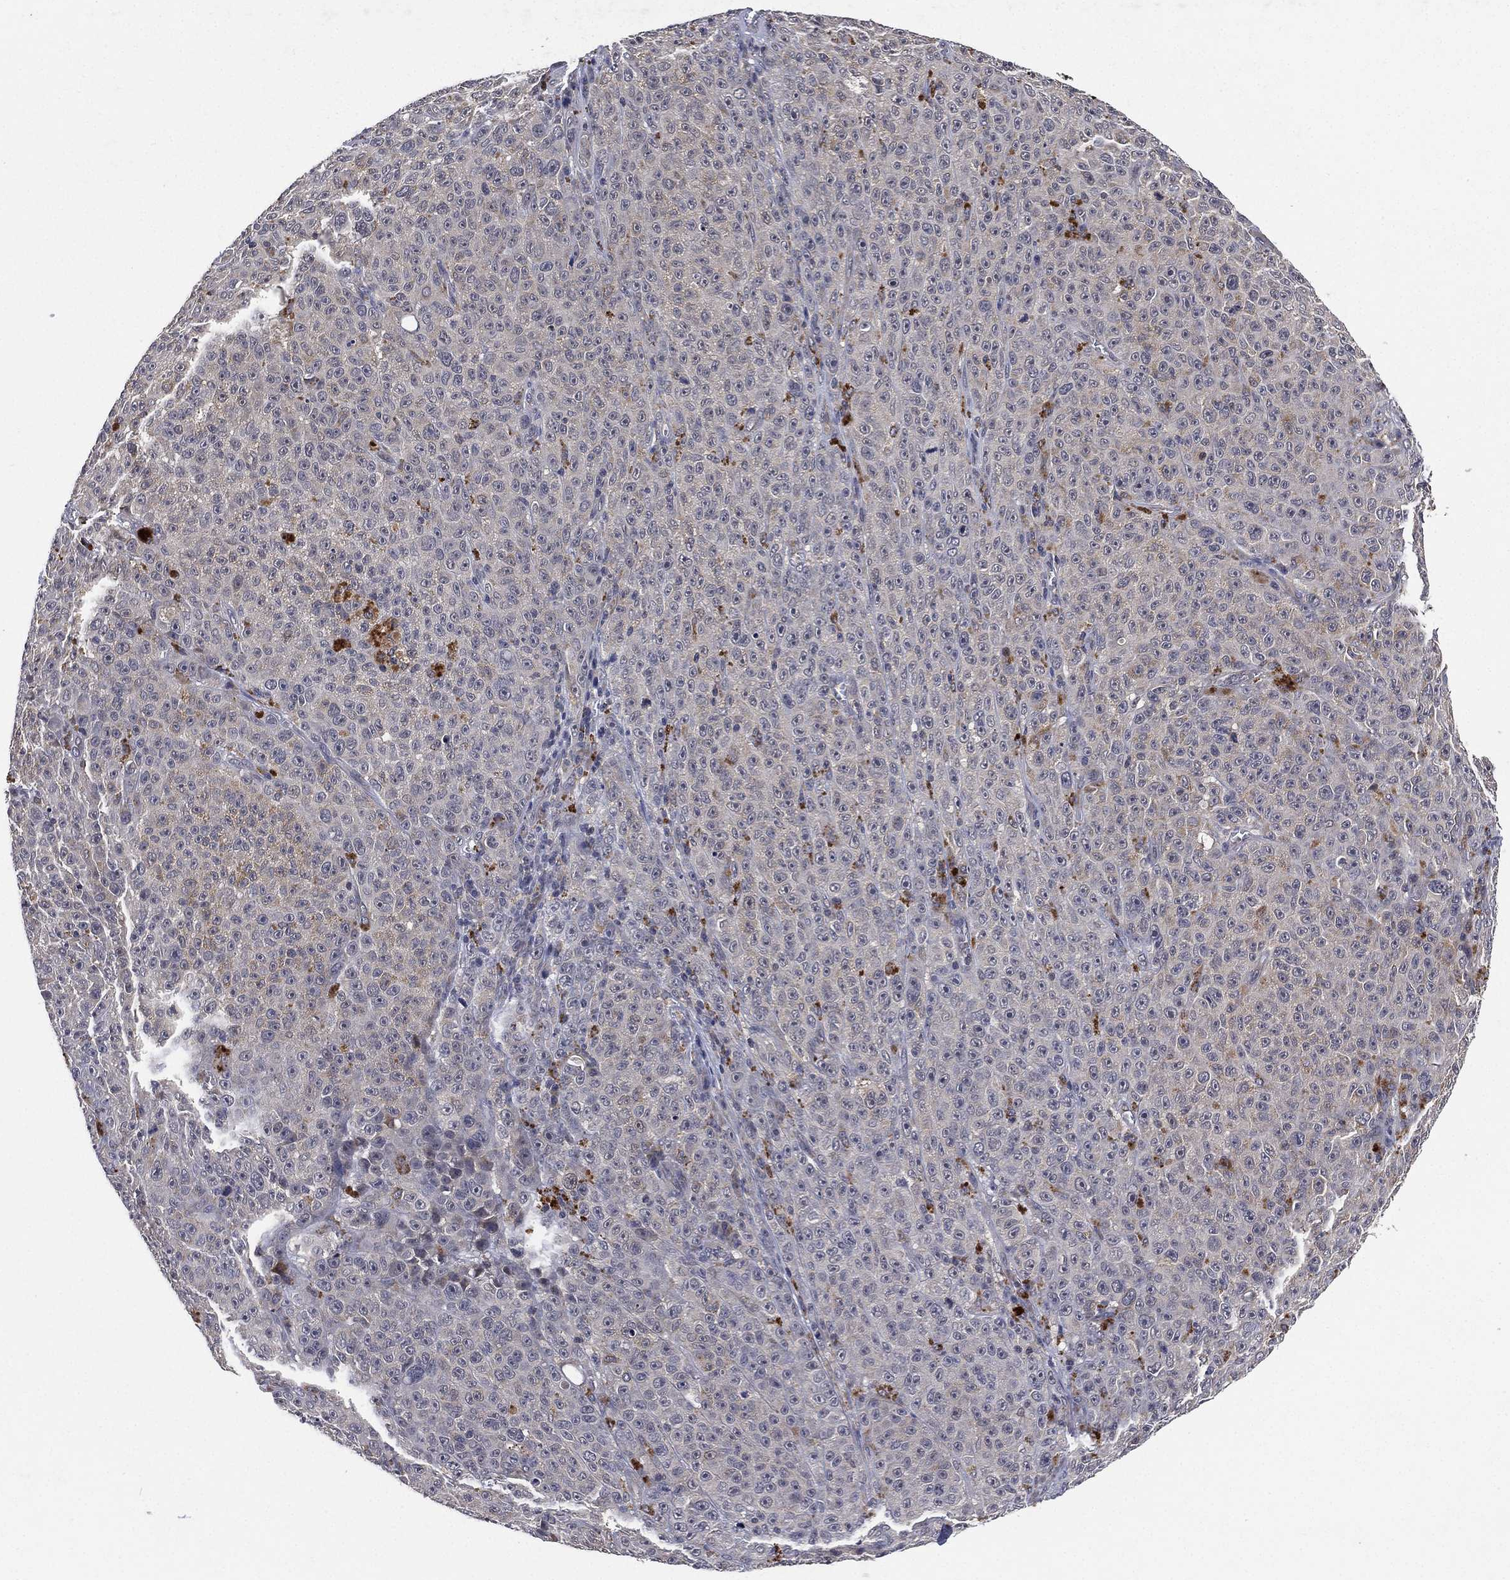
{"staining": {"intensity": "negative", "quantity": "none", "location": "none"}, "tissue": "melanoma", "cell_type": "Tumor cells", "image_type": "cancer", "snomed": [{"axis": "morphology", "description": "Malignant melanoma, NOS"}, {"axis": "topography", "description": "Skin"}], "caption": "Immunohistochemistry (IHC) of human malignant melanoma demonstrates no expression in tumor cells.", "gene": "SELENOO", "patient": {"sex": "female", "age": 82}}